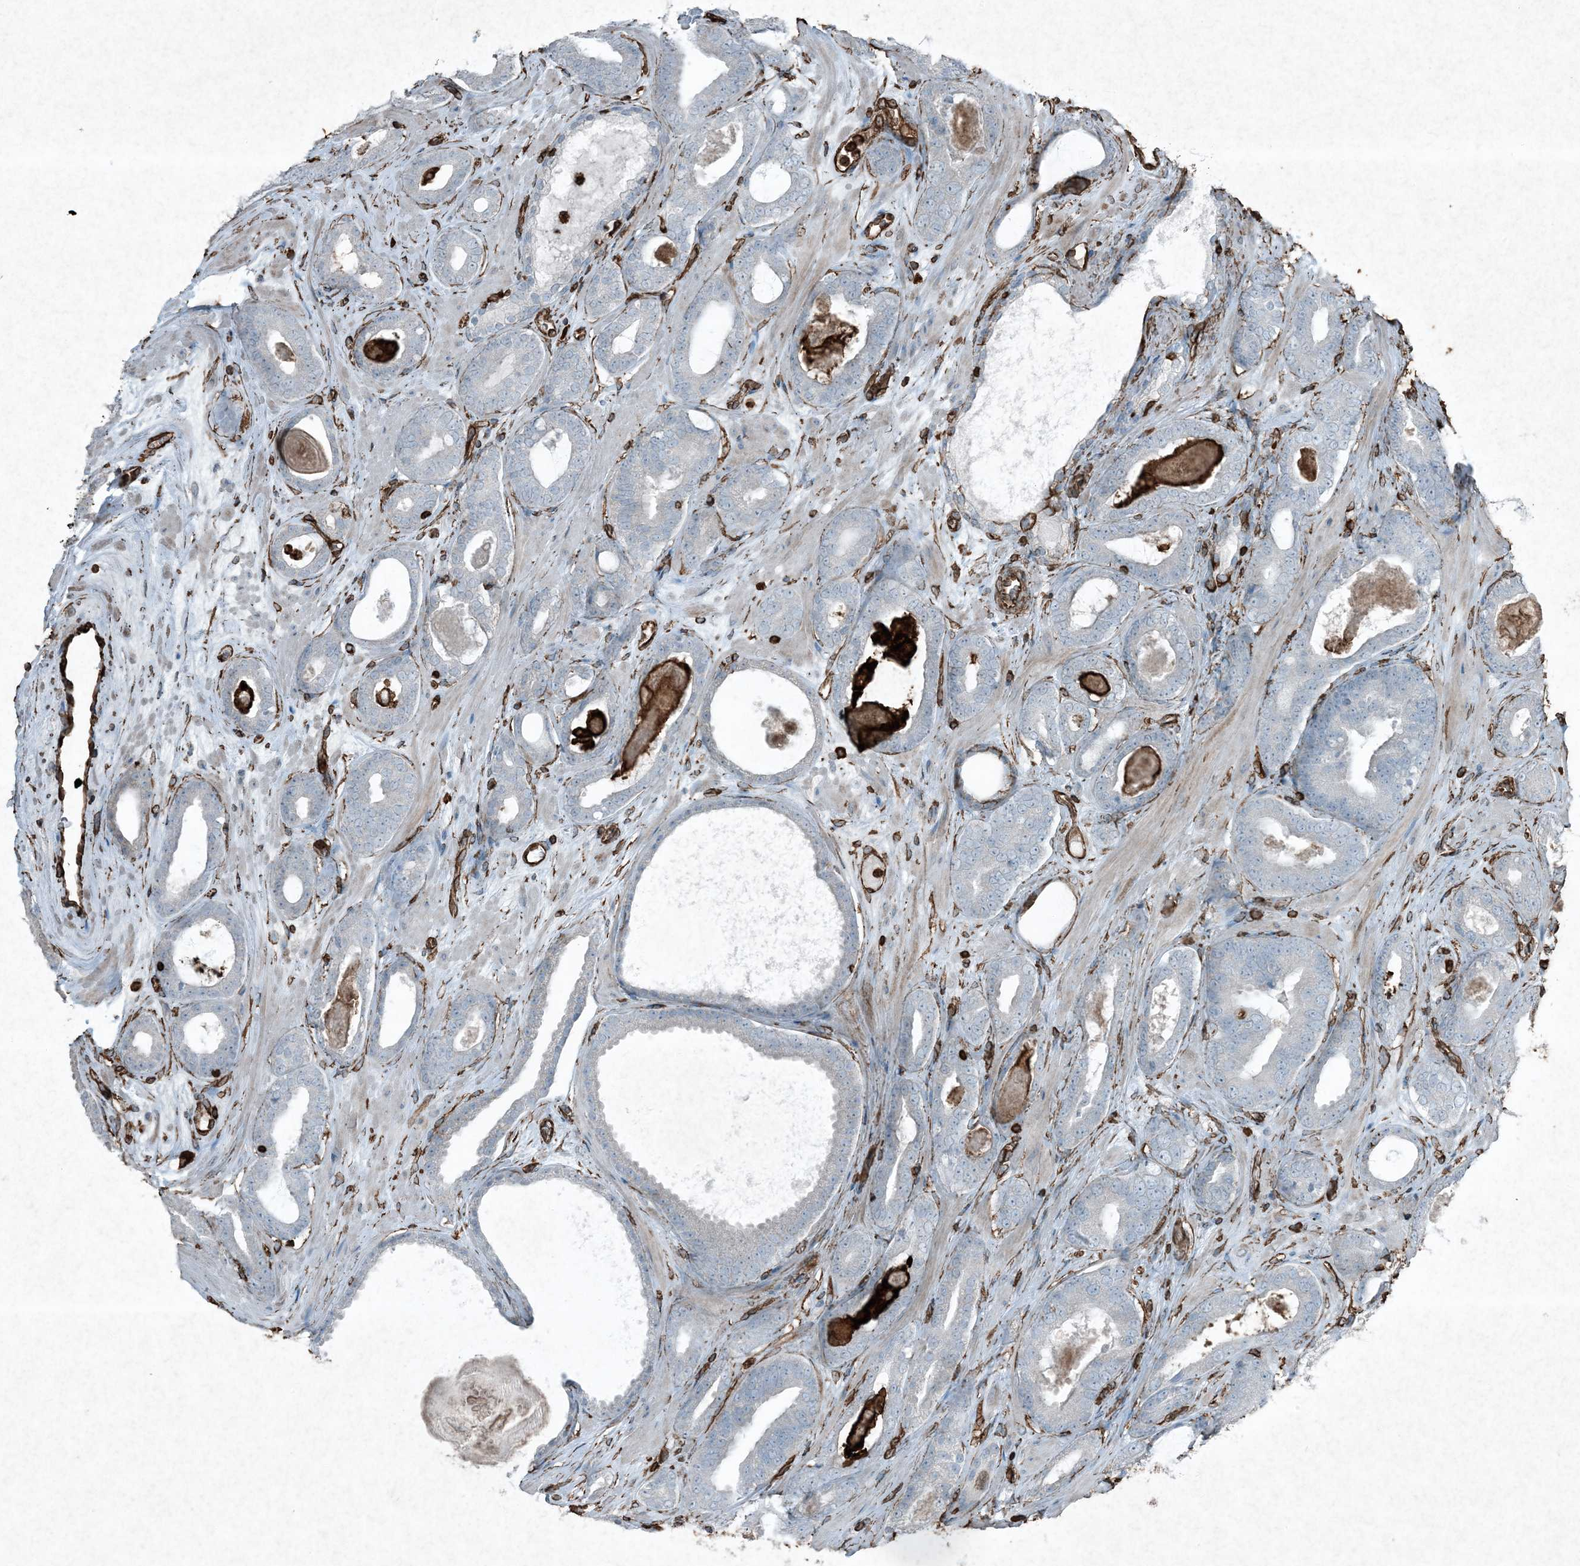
{"staining": {"intensity": "negative", "quantity": "none", "location": "none"}, "tissue": "prostate cancer", "cell_type": "Tumor cells", "image_type": "cancer", "snomed": [{"axis": "morphology", "description": "Adenocarcinoma, High grade"}, {"axis": "topography", "description": "Prostate"}], "caption": "IHC image of human adenocarcinoma (high-grade) (prostate) stained for a protein (brown), which exhibits no expression in tumor cells. (DAB (3,3'-diaminobenzidine) immunohistochemistry visualized using brightfield microscopy, high magnification).", "gene": "RYK", "patient": {"sex": "male", "age": 60}}